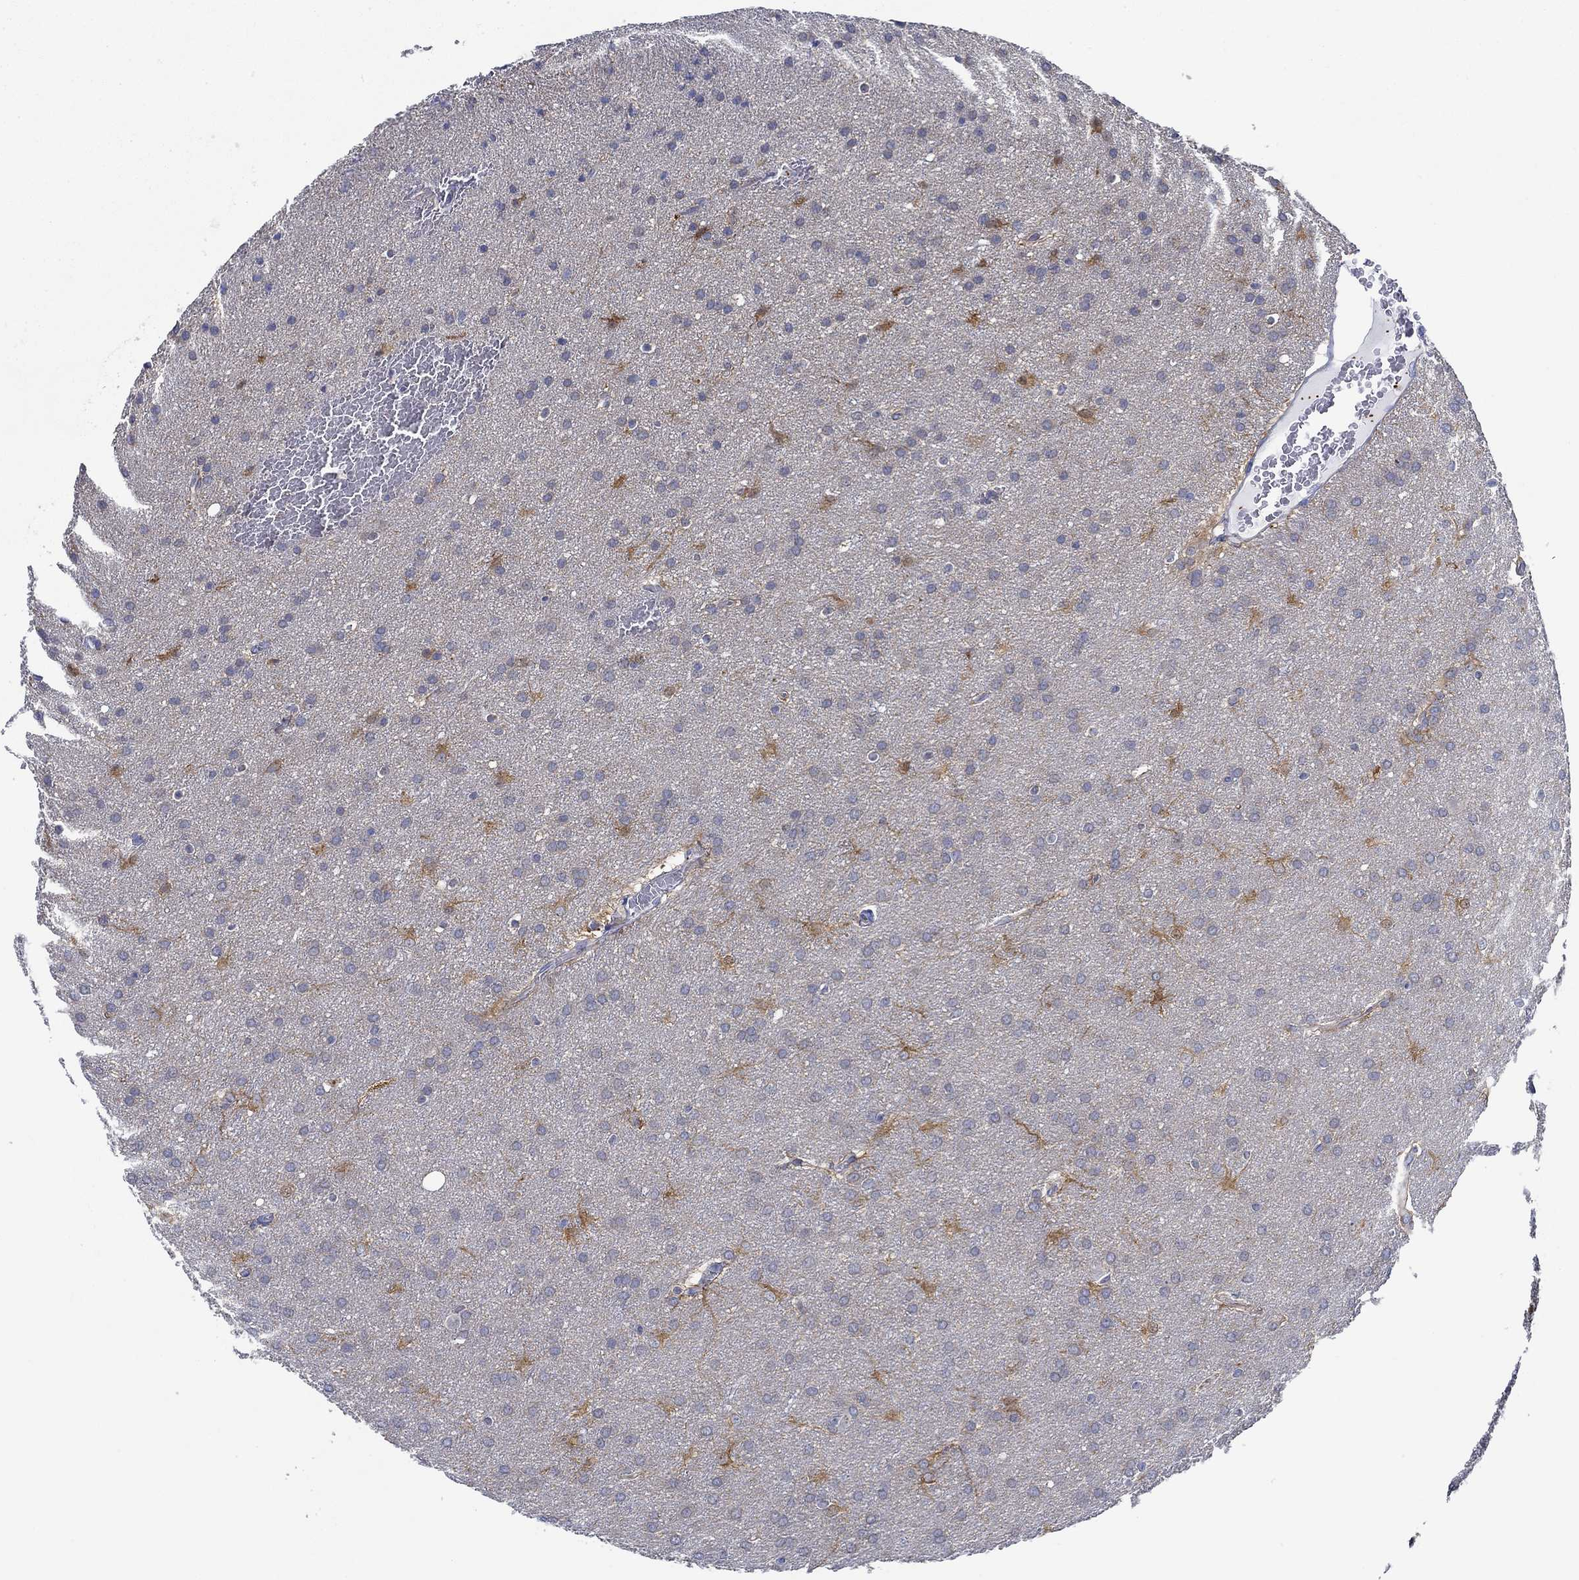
{"staining": {"intensity": "negative", "quantity": "none", "location": "none"}, "tissue": "glioma", "cell_type": "Tumor cells", "image_type": "cancer", "snomed": [{"axis": "morphology", "description": "Glioma, malignant, Low grade"}, {"axis": "topography", "description": "Brain"}], "caption": "Photomicrograph shows no protein positivity in tumor cells of glioma tissue.", "gene": "SLC27A3", "patient": {"sex": "female", "age": 32}}